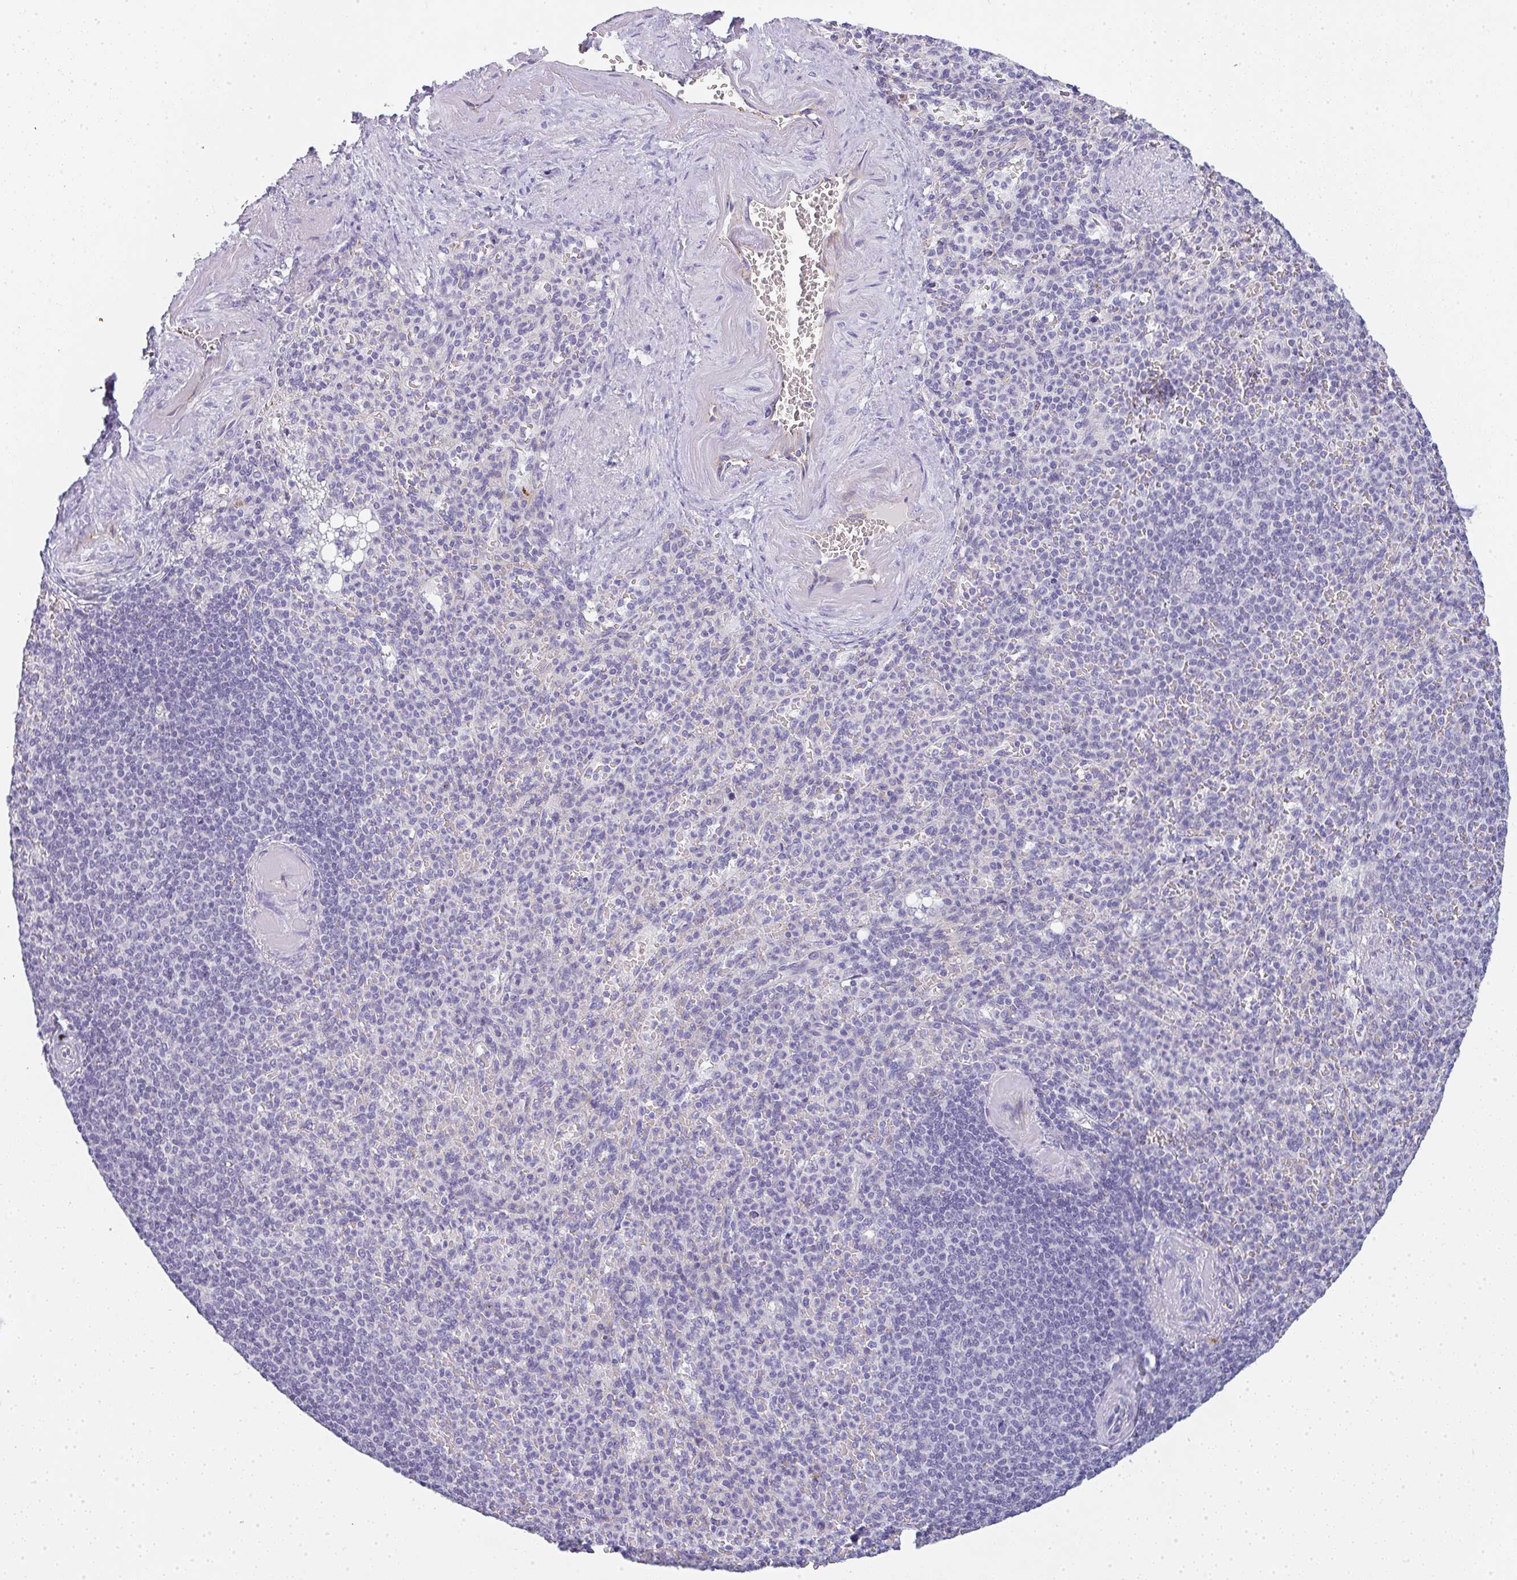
{"staining": {"intensity": "negative", "quantity": "none", "location": "none"}, "tissue": "spleen", "cell_type": "Cells in red pulp", "image_type": "normal", "snomed": [{"axis": "morphology", "description": "Normal tissue, NOS"}, {"axis": "topography", "description": "Spleen"}], "caption": "Image shows no significant protein positivity in cells in red pulp of unremarkable spleen.", "gene": "LPAR4", "patient": {"sex": "female", "age": 74}}